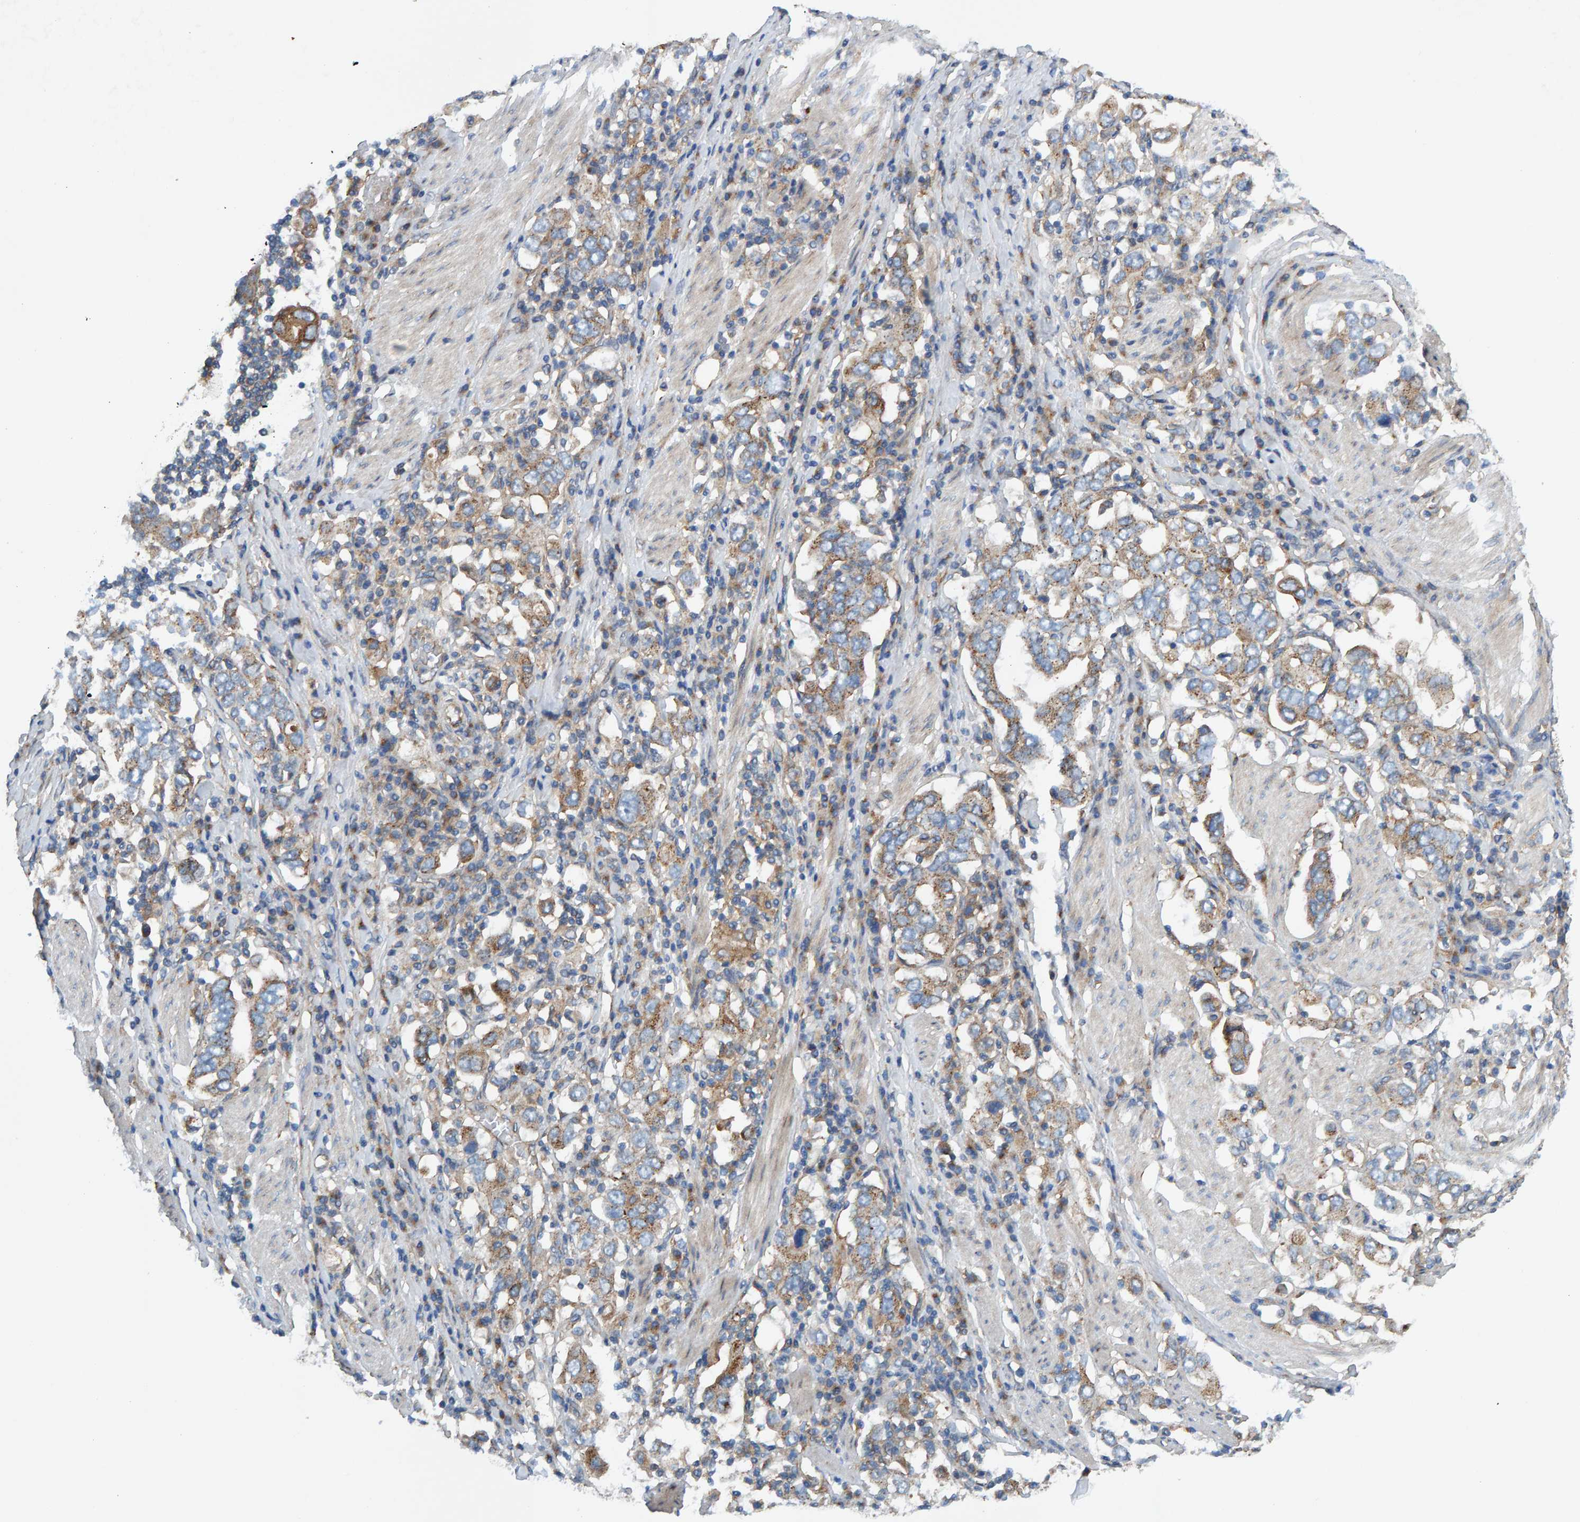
{"staining": {"intensity": "moderate", "quantity": ">75%", "location": "cytoplasmic/membranous"}, "tissue": "stomach cancer", "cell_type": "Tumor cells", "image_type": "cancer", "snomed": [{"axis": "morphology", "description": "Adenocarcinoma, NOS"}, {"axis": "topography", "description": "Stomach, upper"}], "caption": "This micrograph reveals IHC staining of human stomach adenocarcinoma, with medium moderate cytoplasmic/membranous staining in approximately >75% of tumor cells.", "gene": "MKLN1", "patient": {"sex": "male", "age": 62}}